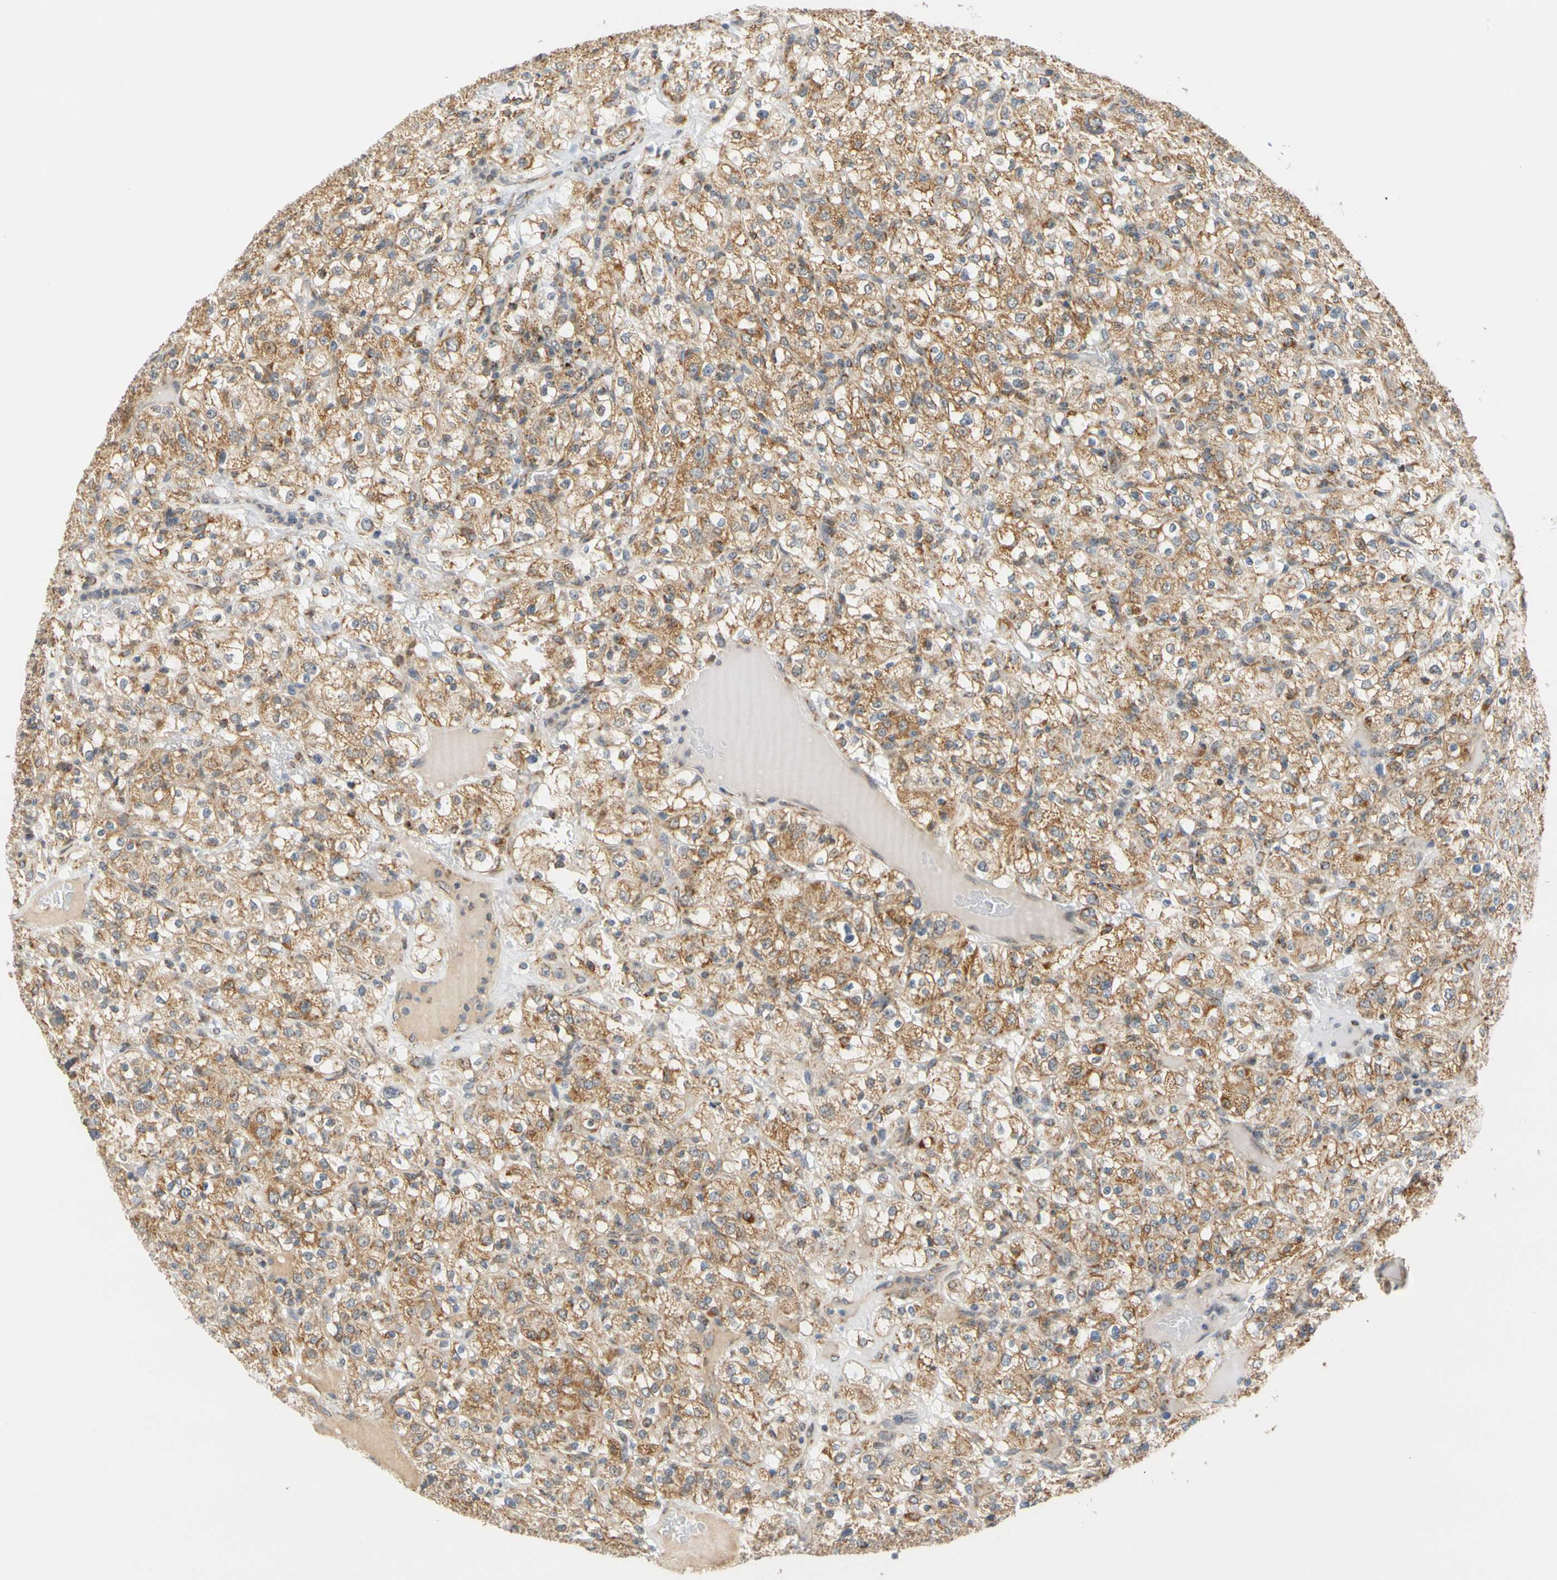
{"staining": {"intensity": "moderate", "quantity": ">75%", "location": "cytoplasmic/membranous"}, "tissue": "renal cancer", "cell_type": "Tumor cells", "image_type": "cancer", "snomed": [{"axis": "morphology", "description": "Normal tissue, NOS"}, {"axis": "morphology", "description": "Adenocarcinoma, NOS"}, {"axis": "topography", "description": "Kidney"}], "caption": "Brown immunohistochemical staining in human renal adenocarcinoma displays moderate cytoplasmic/membranous positivity in about >75% of tumor cells. The staining is performed using DAB (3,3'-diaminobenzidine) brown chromogen to label protein expression. The nuclei are counter-stained blue using hematoxylin.", "gene": "SFXN3", "patient": {"sex": "female", "age": 72}}